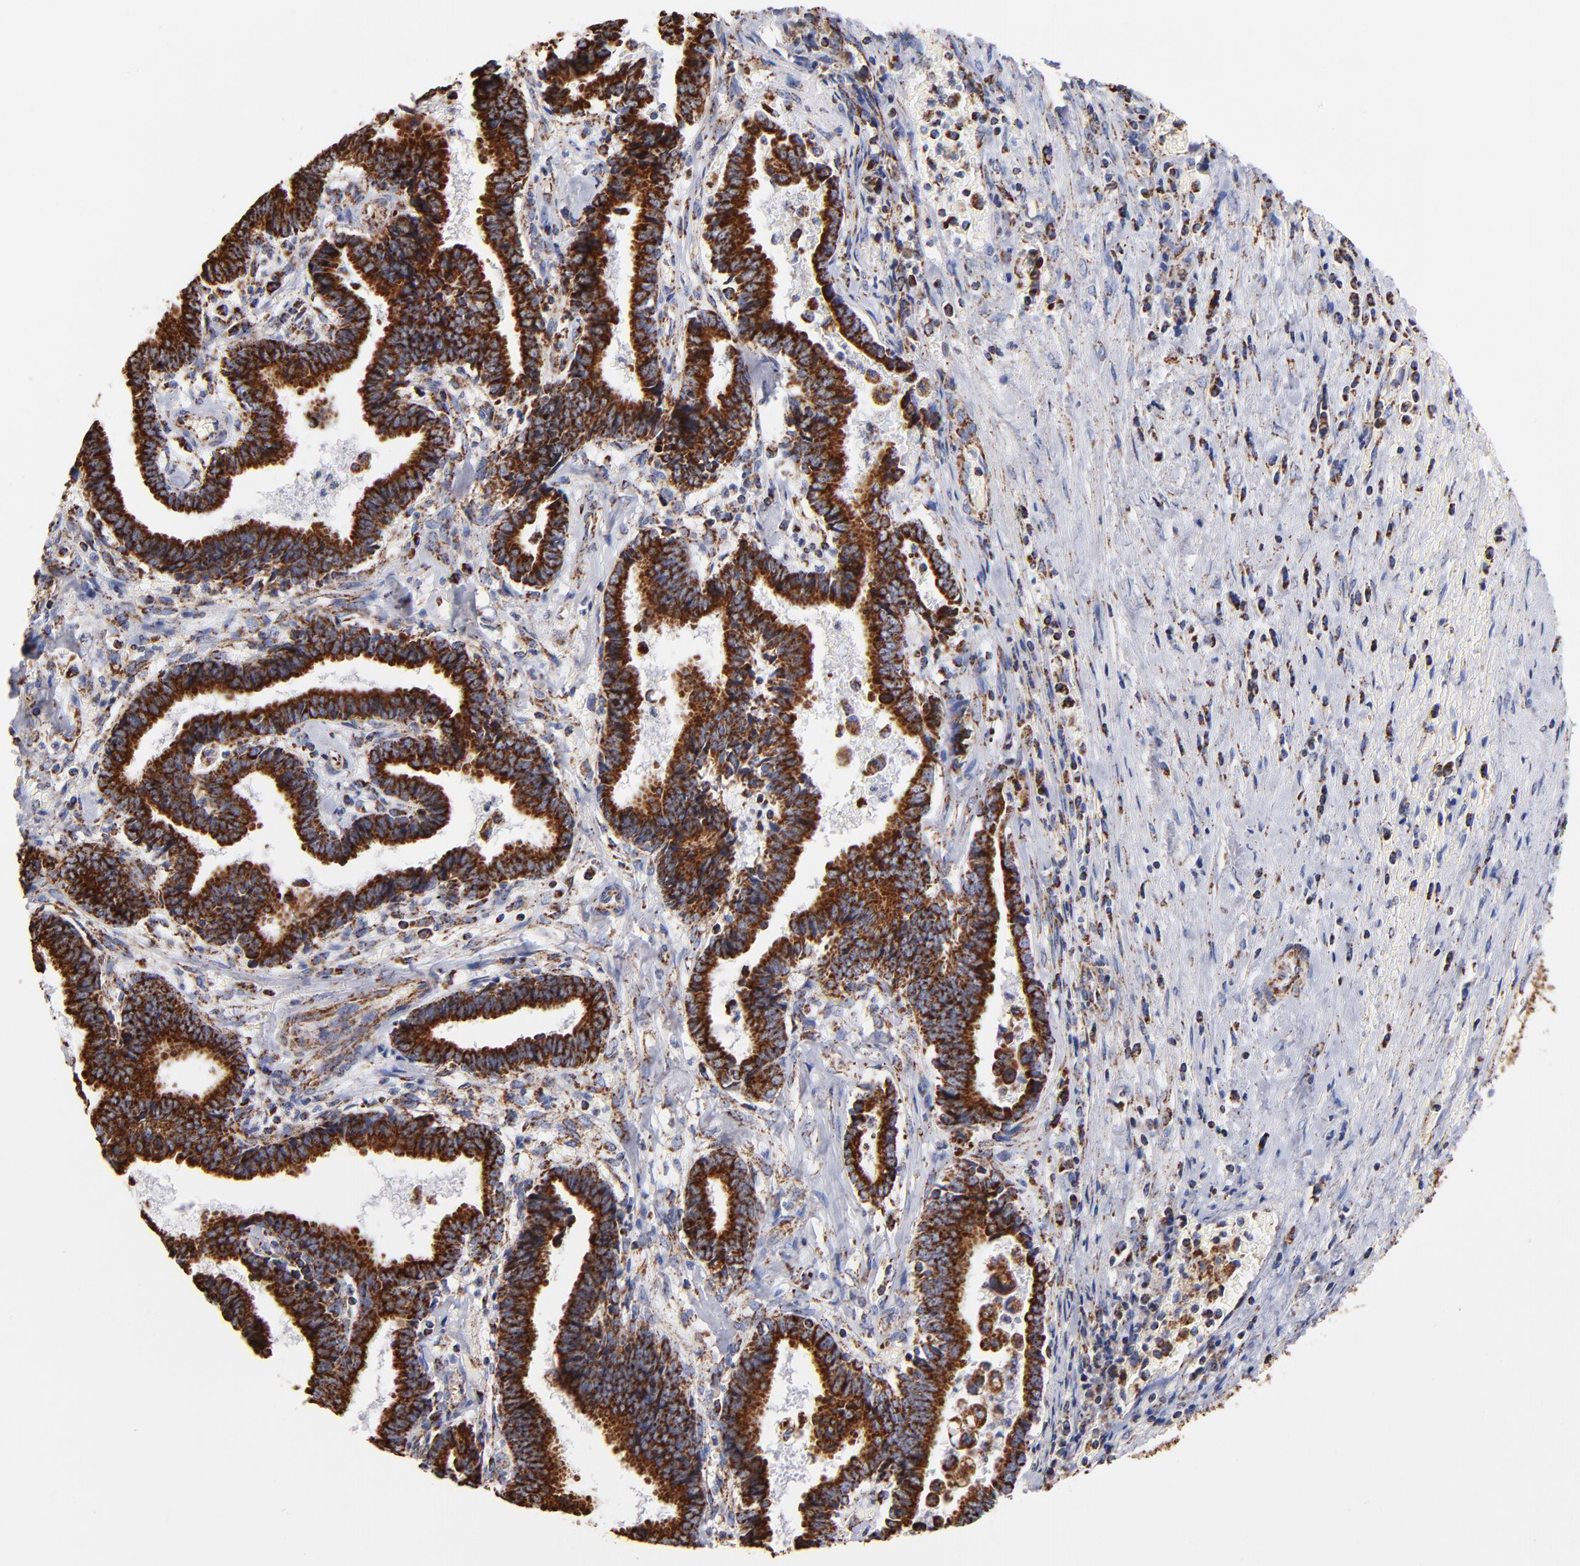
{"staining": {"intensity": "strong", "quantity": ">75%", "location": "cytoplasmic/membranous"}, "tissue": "liver cancer", "cell_type": "Tumor cells", "image_type": "cancer", "snomed": [{"axis": "morphology", "description": "Cholangiocarcinoma"}, {"axis": "topography", "description": "Liver"}], "caption": "Cholangiocarcinoma (liver) was stained to show a protein in brown. There is high levels of strong cytoplasmic/membranous expression in approximately >75% of tumor cells.", "gene": "PHB1", "patient": {"sex": "male", "age": 57}}